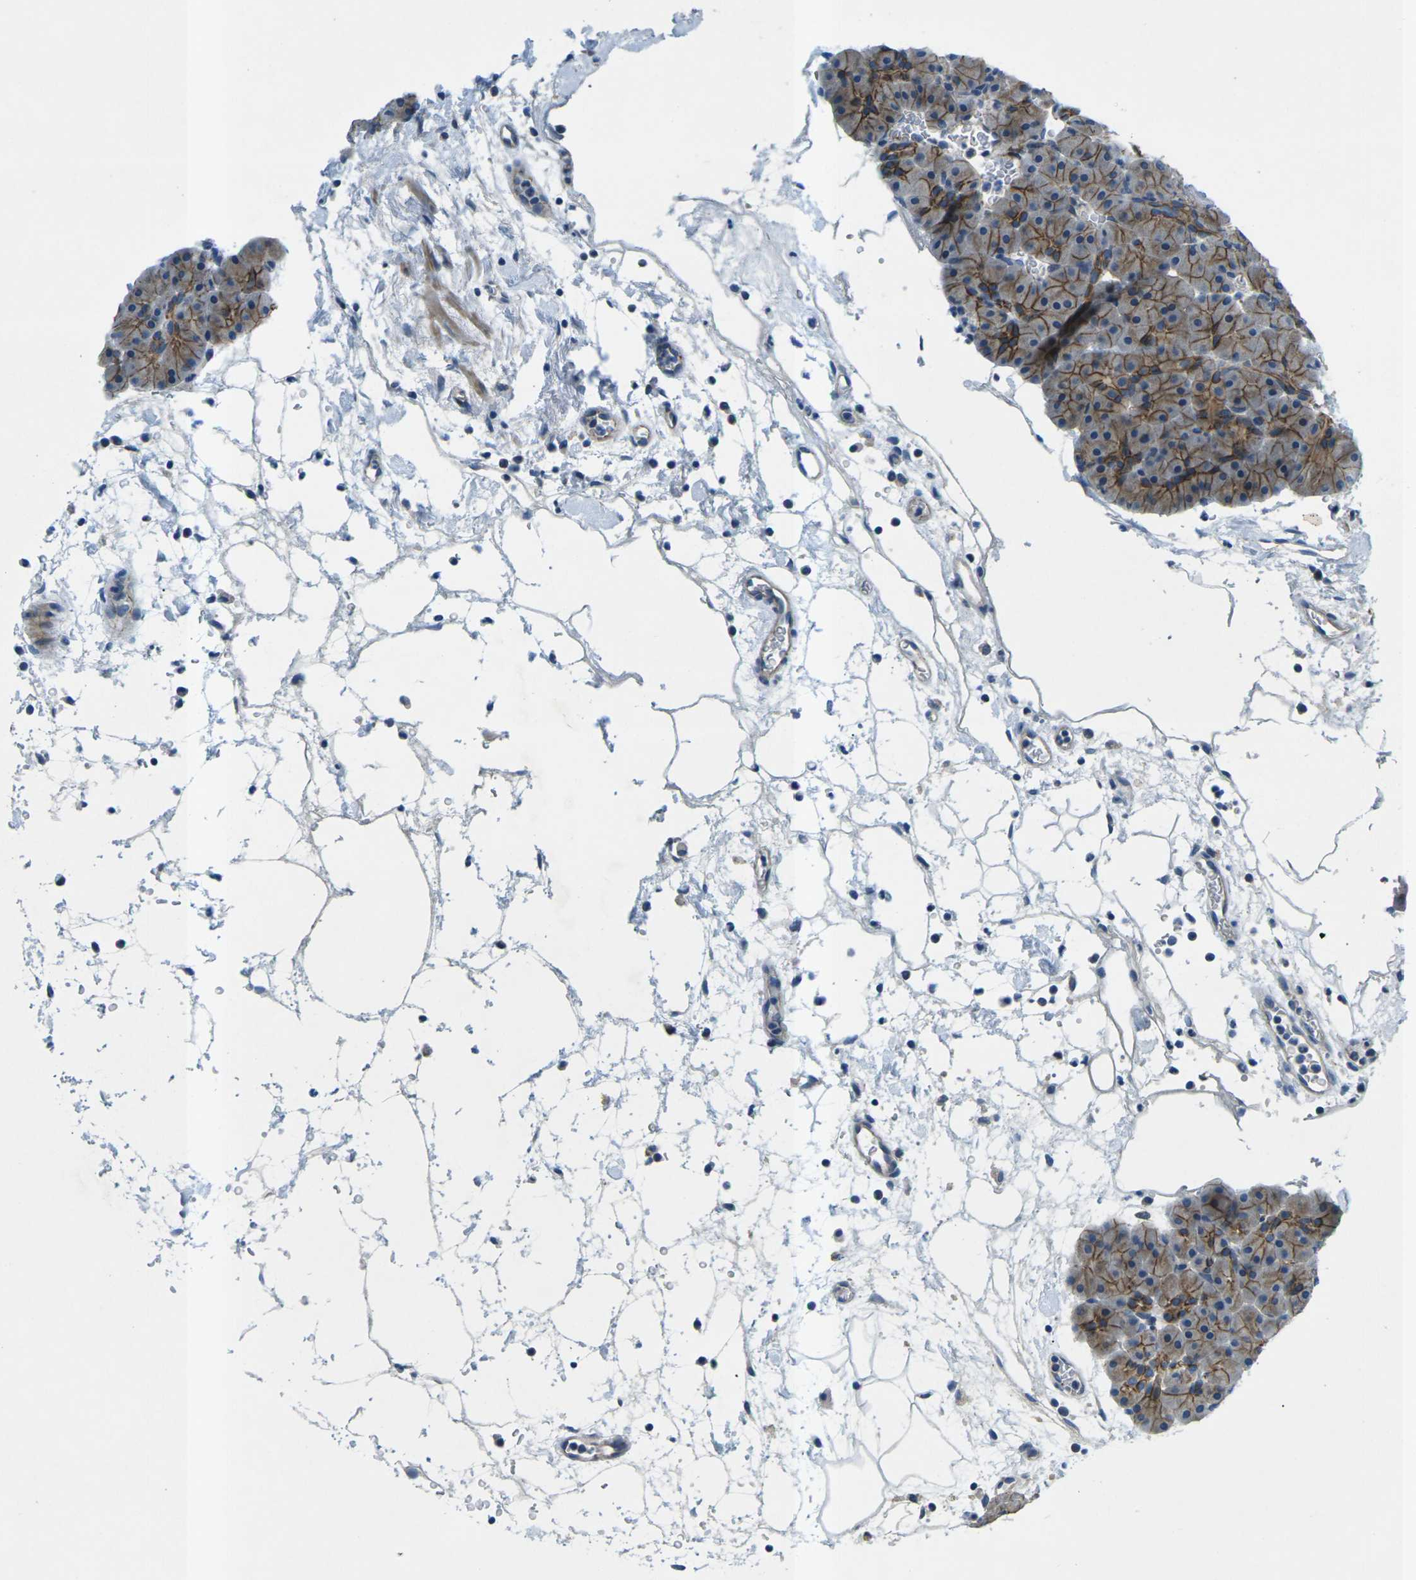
{"staining": {"intensity": "moderate", "quantity": ">75%", "location": "cytoplasmic/membranous"}, "tissue": "pancreas", "cell_type": "Exocrine glandular cells", "image_type": "normal", "snomed": [{"axis": "morphology", "description": "Normal tissue, NOS"}, {"axis": "topography", "description": "Pancreas"}], "caption": "Protein expression analysis of benign pancreas displays moderate cytoplasmic/membranous staining in approximately >75% of exocrine glandular cells. The protein of interest is stained brown, and the nuclei are stained in blue (DAB IHC with brightfield microscopy, high magnification).", "gene": "CTNND1", "patient": {"sex": "male", "age": 66}}